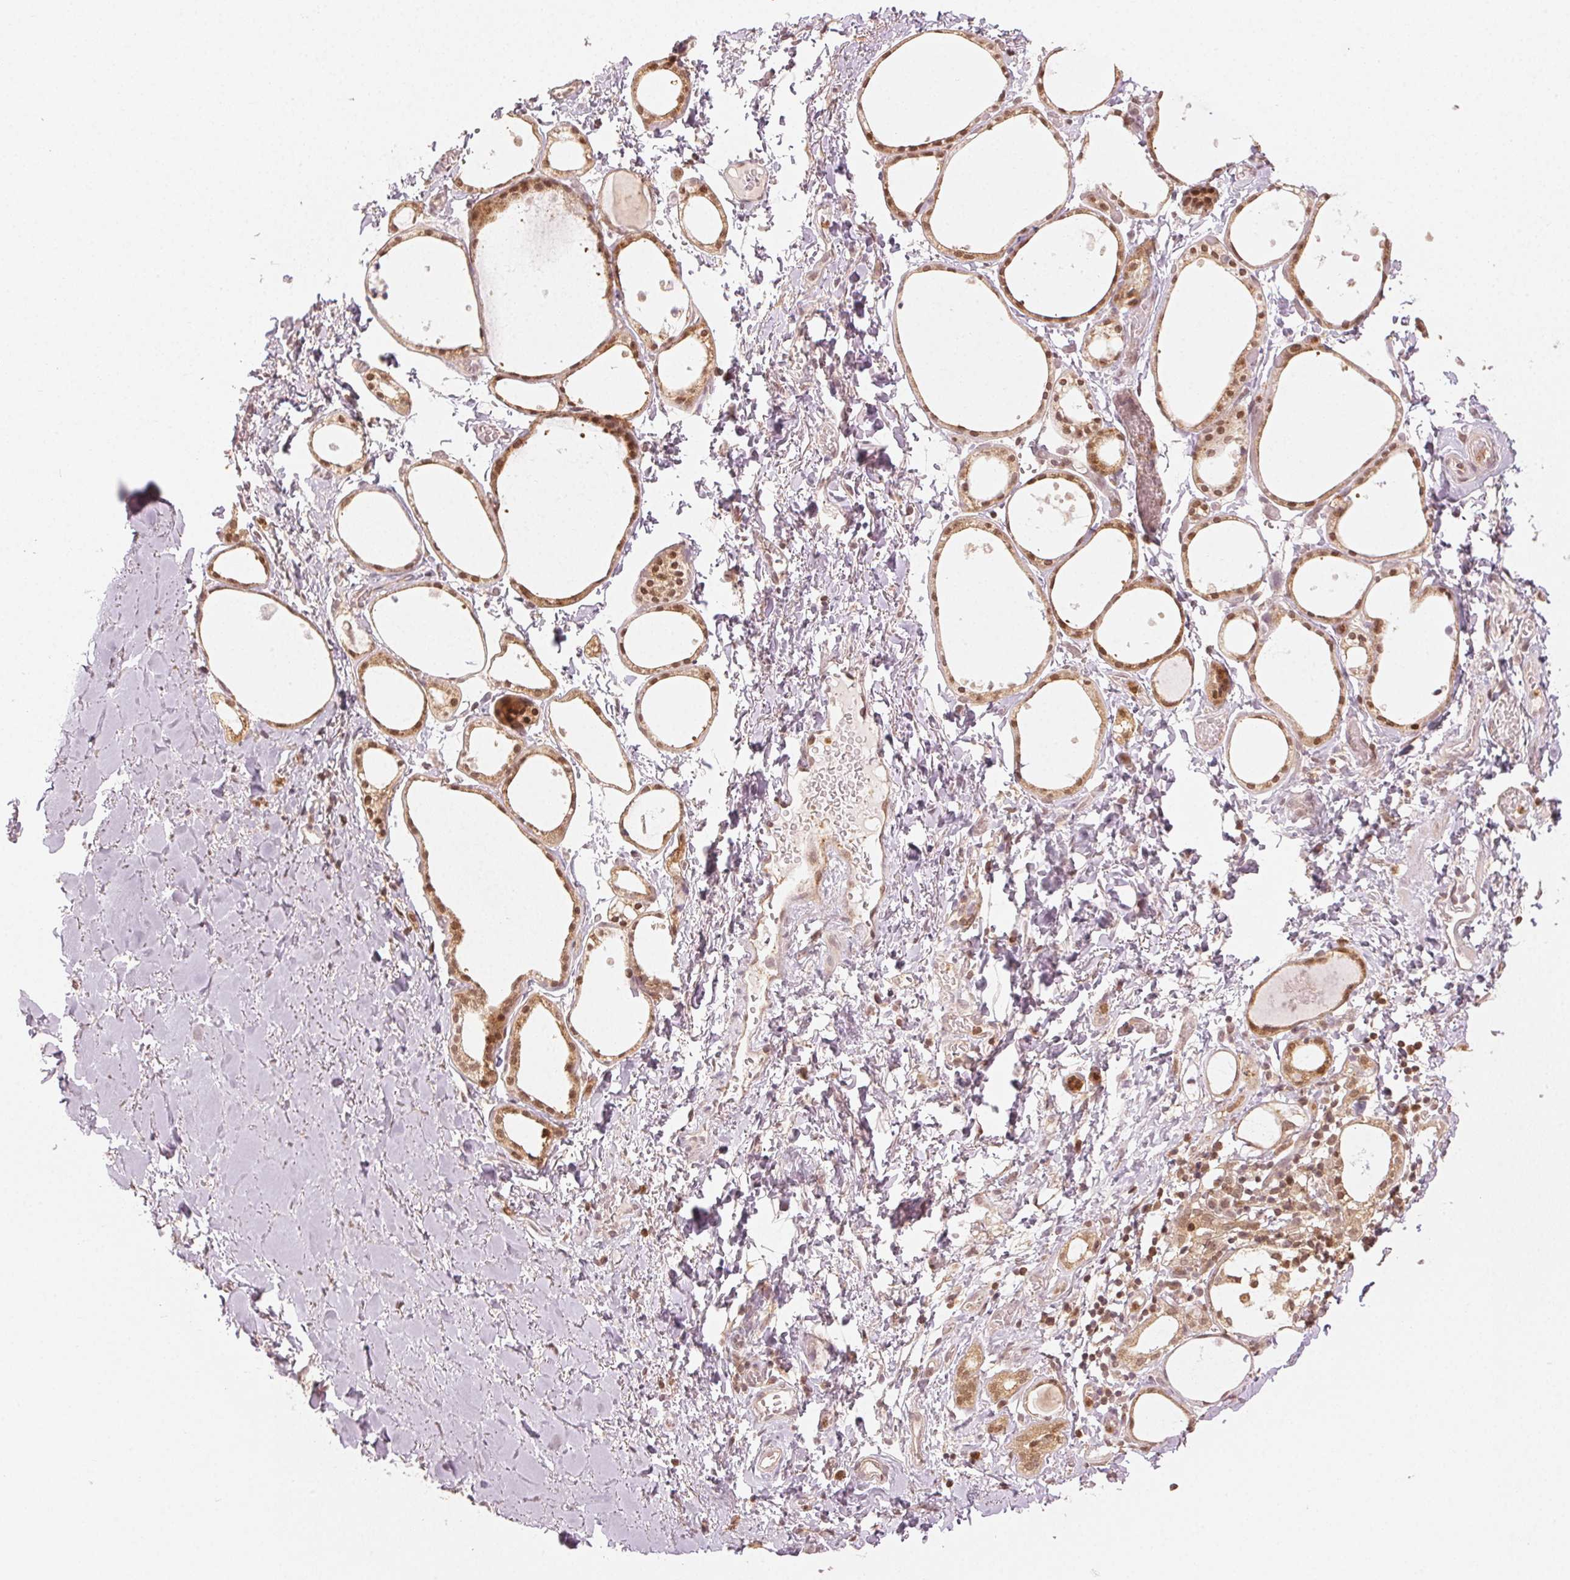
{"staining": {"intensity": "strong", "quantity": ">75%", "location": "cytoplasmic/membranous,nuclear"}, "tissue": "thyroid gland", "cell_type": "Glandular cells", "image_type": "normal", "snomed": [{"axis": "morphology", "description": "Normal tissue, NOS"}, {"axis": "topography", "description": "Thyroid gland"}], "caption": "A histopathology image of human thyroid gland stained for a protein reveals strong cytoplasmic/membranous,nuclear brown staining in glandular cells. The staining was performed using DAB (3,3'-diaminobenzidine), with brown indicating positive protein expression. Nuclei are stained blue with hematoxylin.", "gene": "MAPK14", "patient": {"sex": "male", "age": 68}}